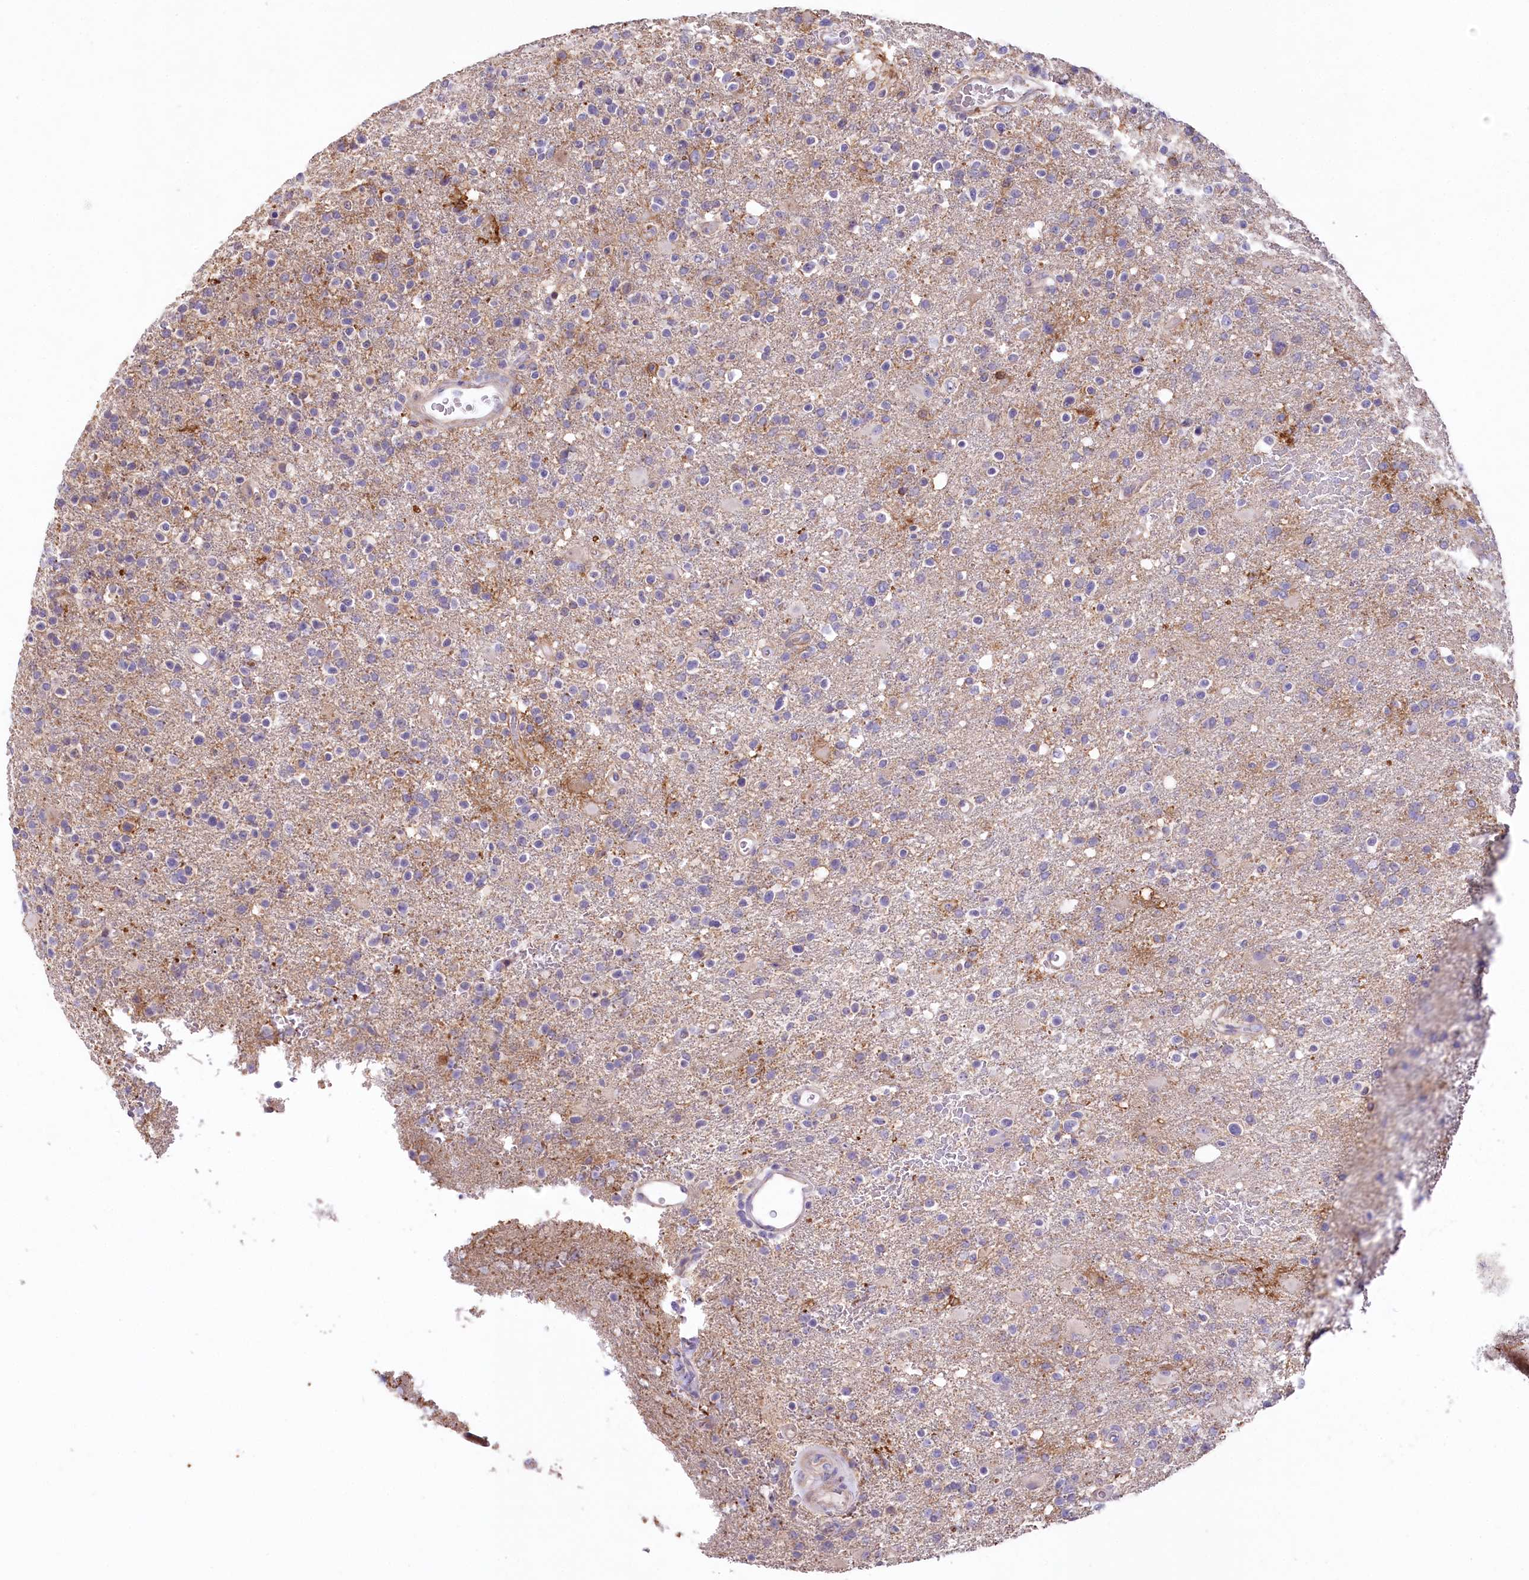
{"staining": {"intensity": "negative", "quantity": "none", "location": "none"}, "tissue": "glioma", "cell_type": "Tumor cells", "image_type": "cancer", "snomed": [{"axis": "morphology", "description": "Glioma, malignant, High grade"}, {"axis": "topography", "description": "Brain"}], "caption": "High power microscopy histopathology image of an immunohistochemistry micrograph of malignant glioma (high-grade), revealing no significant expression in tumor cells.", "gene": "SLC6A11", "patient": {"sex": "male", "age": 72}}